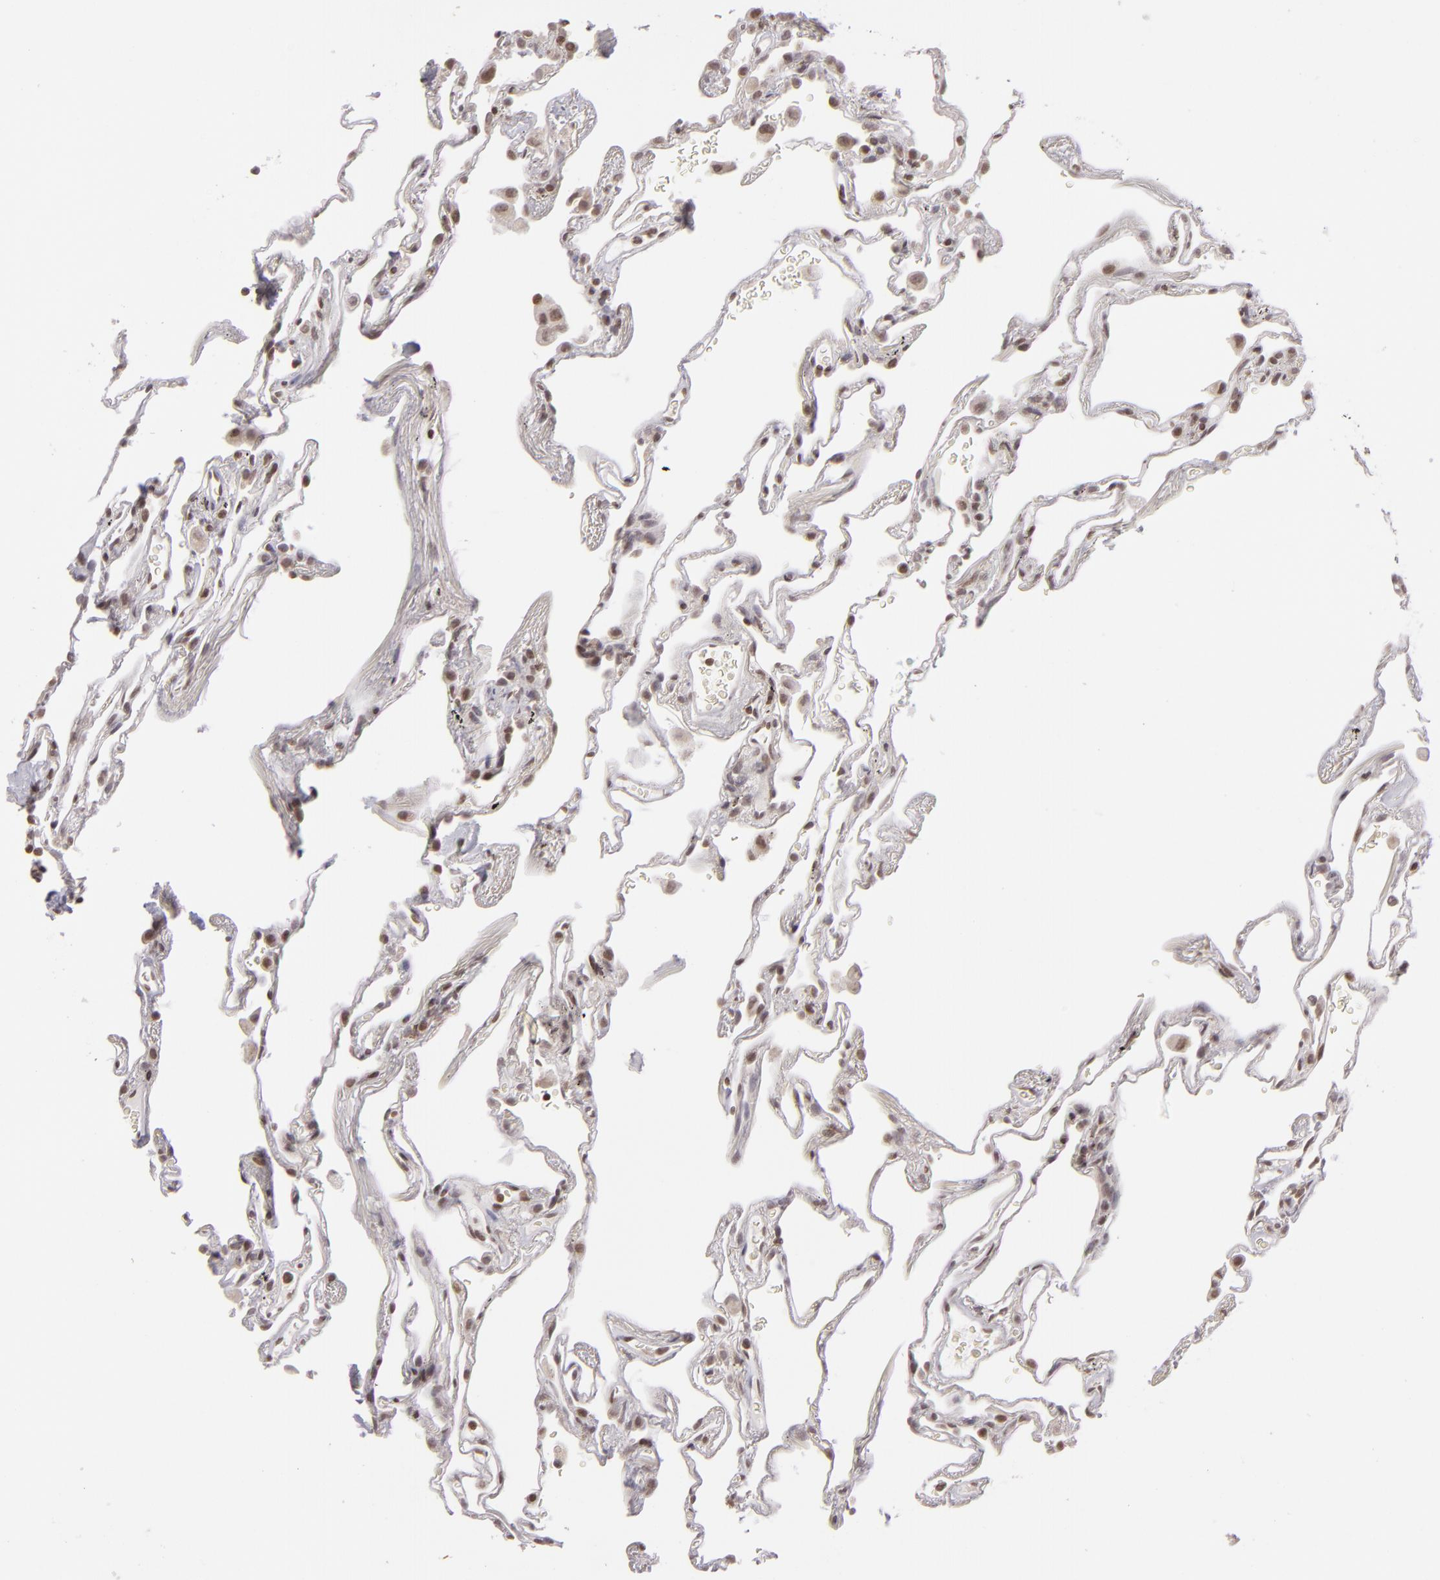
{"staining": {"intensity": "weak", "quantity": ">75%", "location": "nuclear"}, "tissue": "lung", "cell_type": "Alveolar cells", "image_type": "normal", "snomed": [{"axis": "morphology", "description": "Normal tissue, NOS"}, {"axis": "morphology", "description": "Inflammation, NOS"}, {"axis": "topography", "description": "Lung"}], "caption": "Immunohistochemistry (IHC) staining of normal lung, which displays low levels of weak nuclear staining in about >75% of alveolar cells indicating weak nuclear protein expression. The staining was performed using DAB (3,3'-diaminobenzidine) (brown) for protein detection and nuclei were counterstained in hematoxylin (blue).", "gene": "AKAP6", "patient": {"sex": "male", "age": 69}}